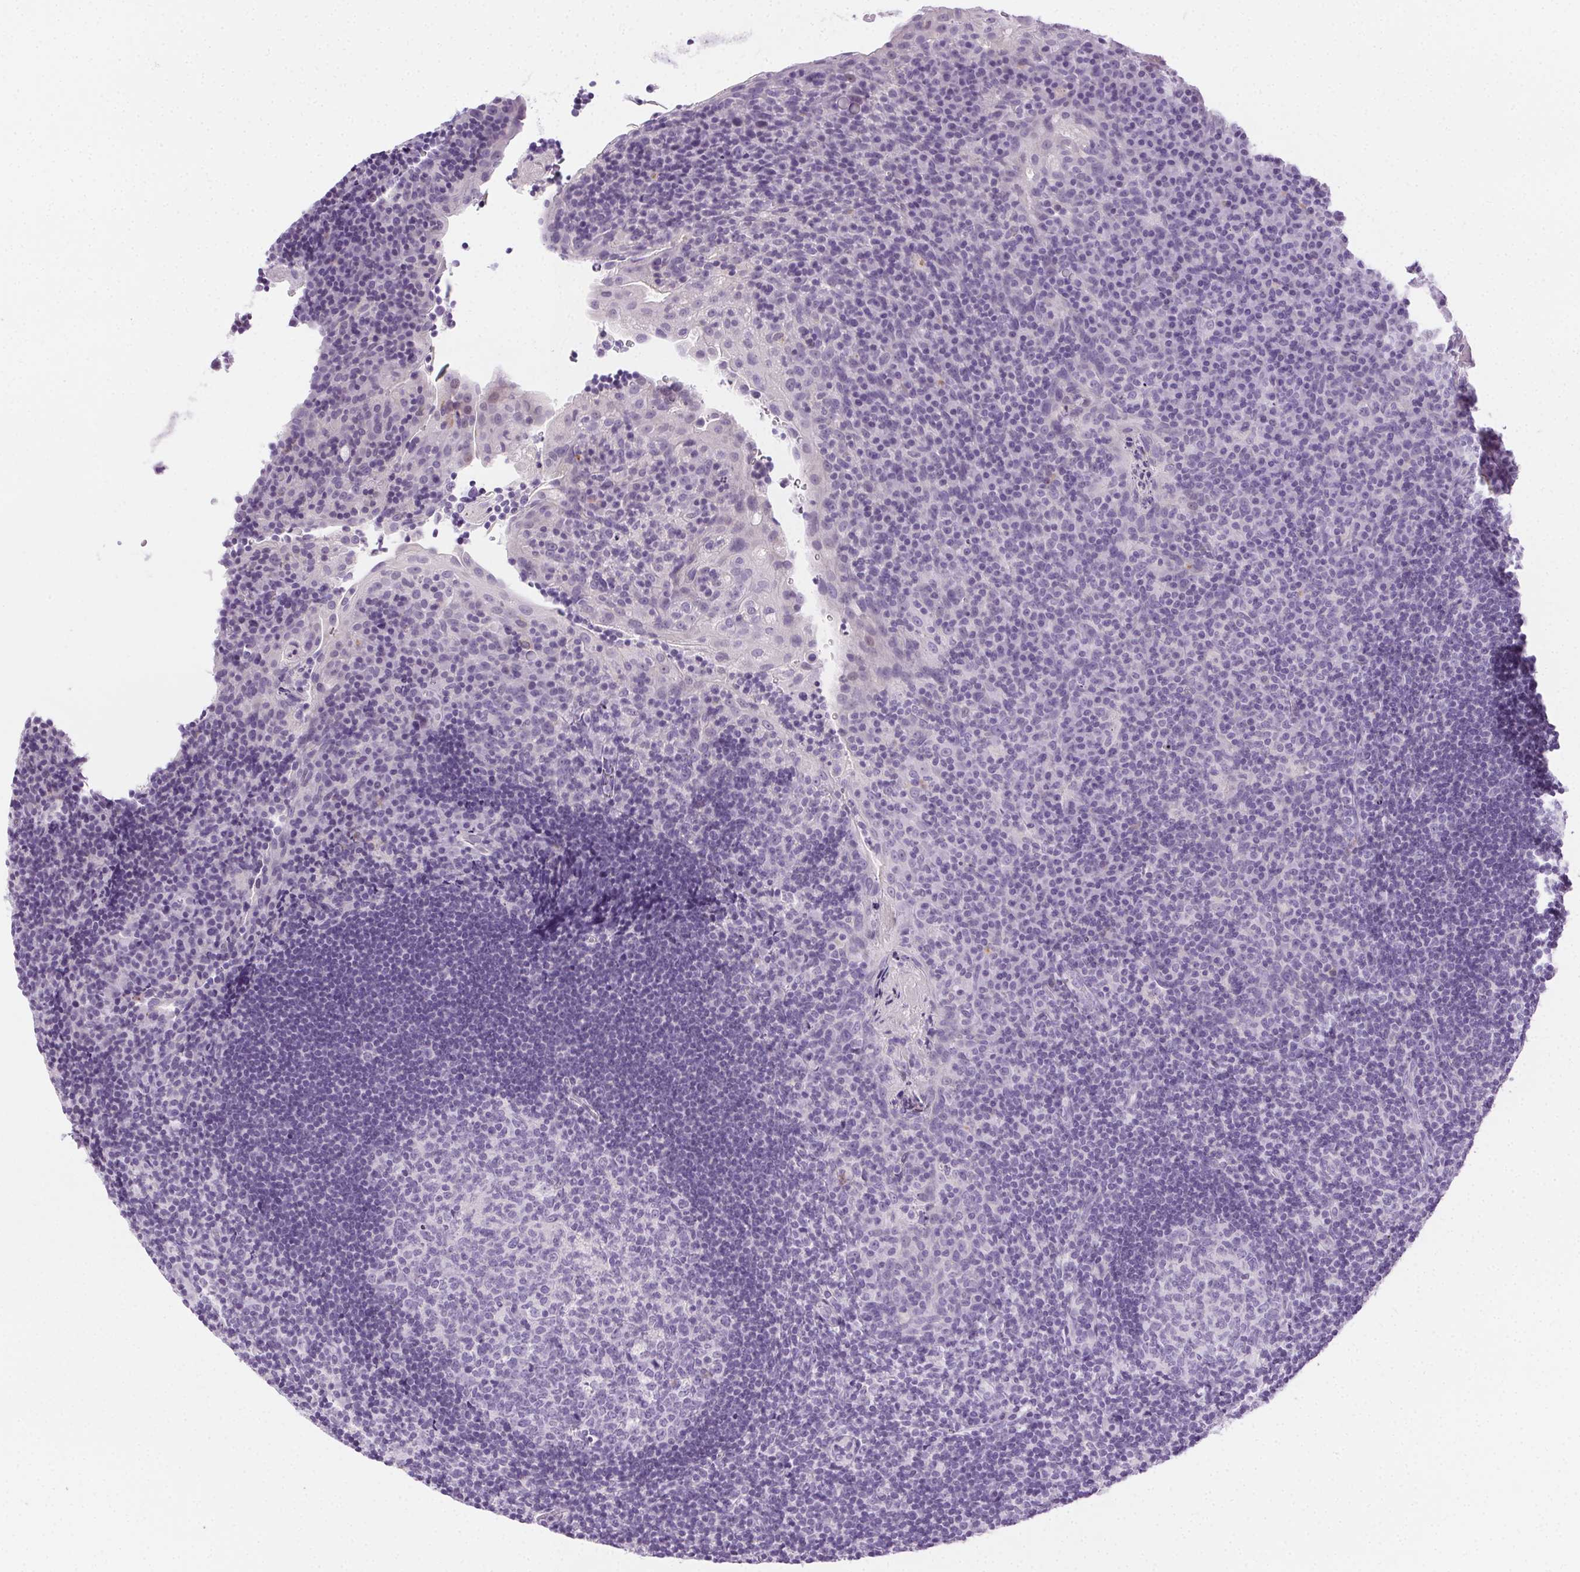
{"staining": {"intensity": "negative", "quantity": "none", "location": "none"}, "tissue": "tonsil", "cell_type": "Germinal center cells", "image_type": "normal", "snomed": [{"axis": "morphology", "description": "Normal tissue, NOS"}, {"axis": "topography", "description": "Tonsil"}], "caption": "IHC of unremarkable human tonsil demonstrates no positivity in germinal center cells. (DAB immunohistochemistry with hematoxylin counter stain).", "gene": "C20orf85", "patient": {"sex": "male", "age": 17}}